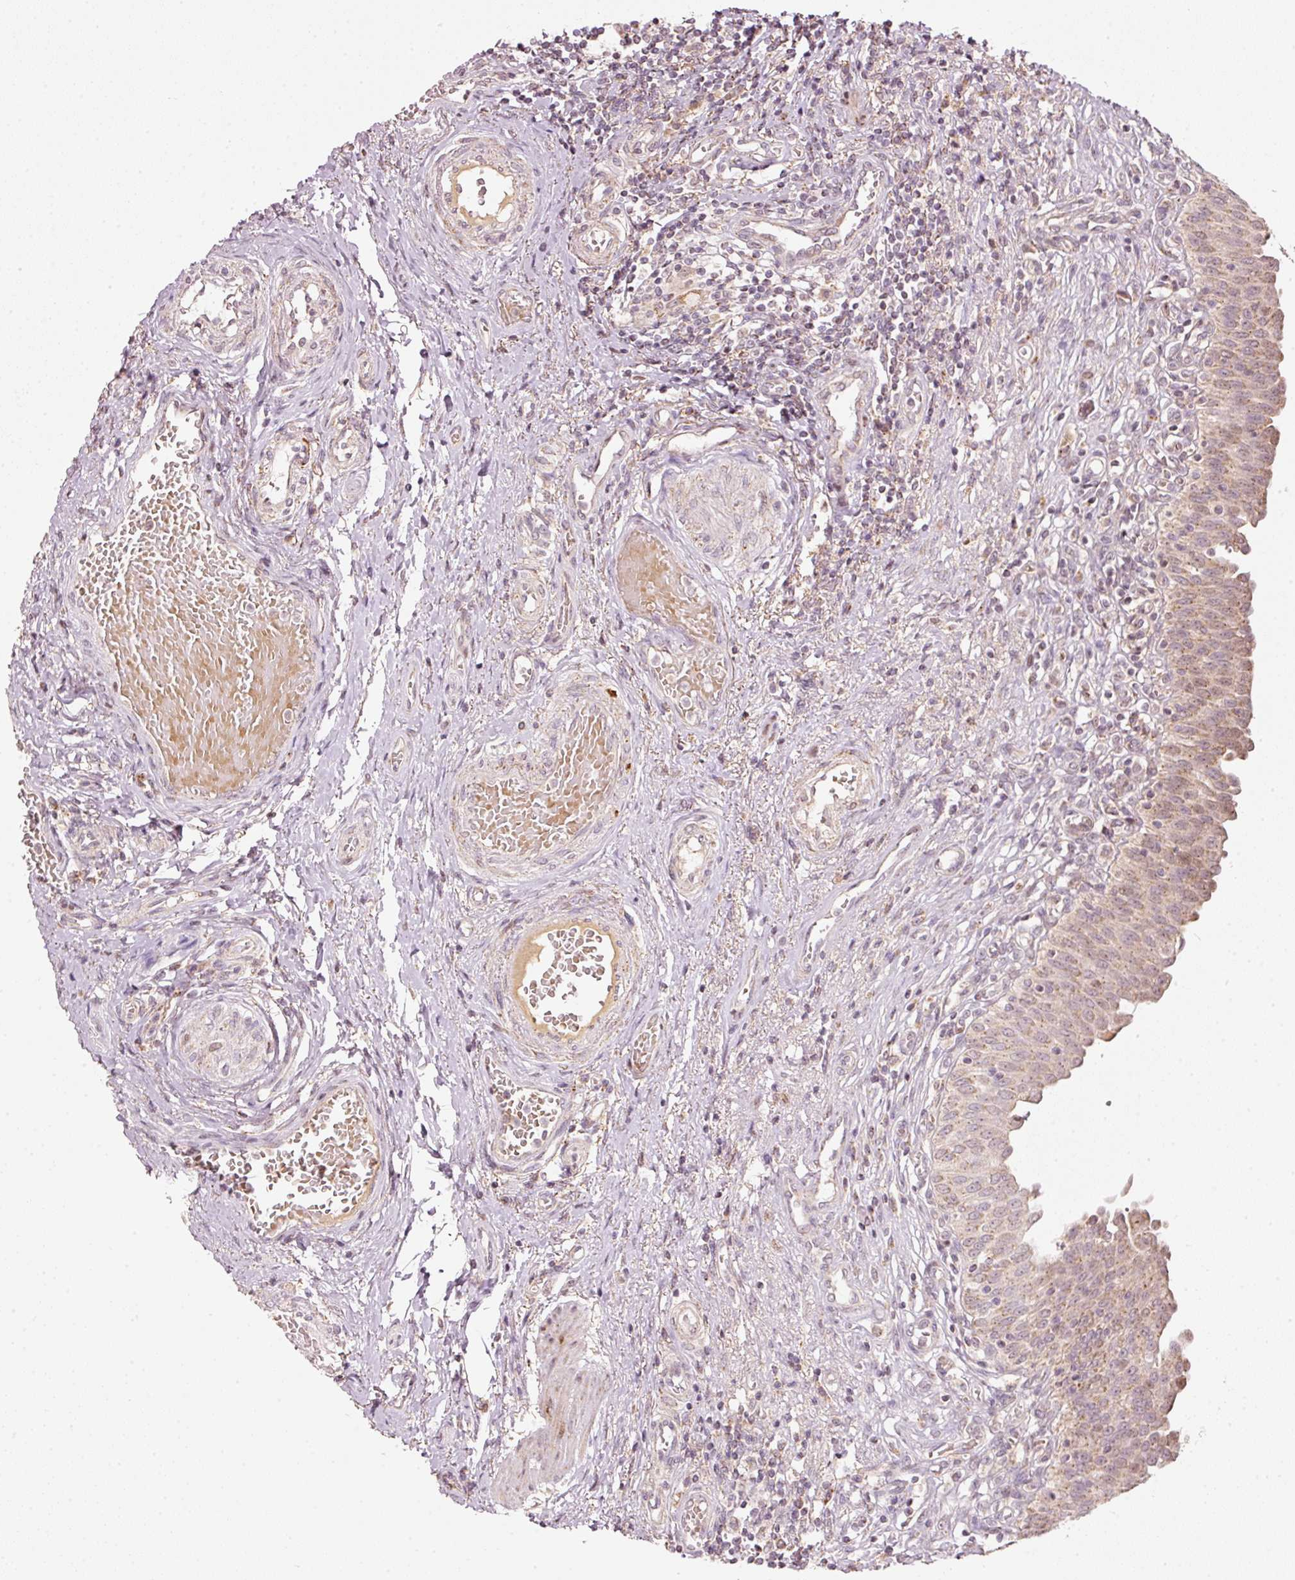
{"staining": {"intensity": "weak", "quantity": "25%-75%", "location": "cytoplasmic/membranous"}, "tissue": "urinary bladder", "cell_type": "Urothelial cells", "image_type": "normal", "snomed": [{"axis": "morphology", "description": "Normal tissue, NOS"}, {"axis": "topography", "description": "Urinary bladder"}], "caption": "This is an image of immunohistochemistry staining of benign urinary bladder, which shows weak staining in the cytoplasmic/membranous of urothelial cells.", "gene": "TOB2", "patient": {"sex": "male", "age": 71}}